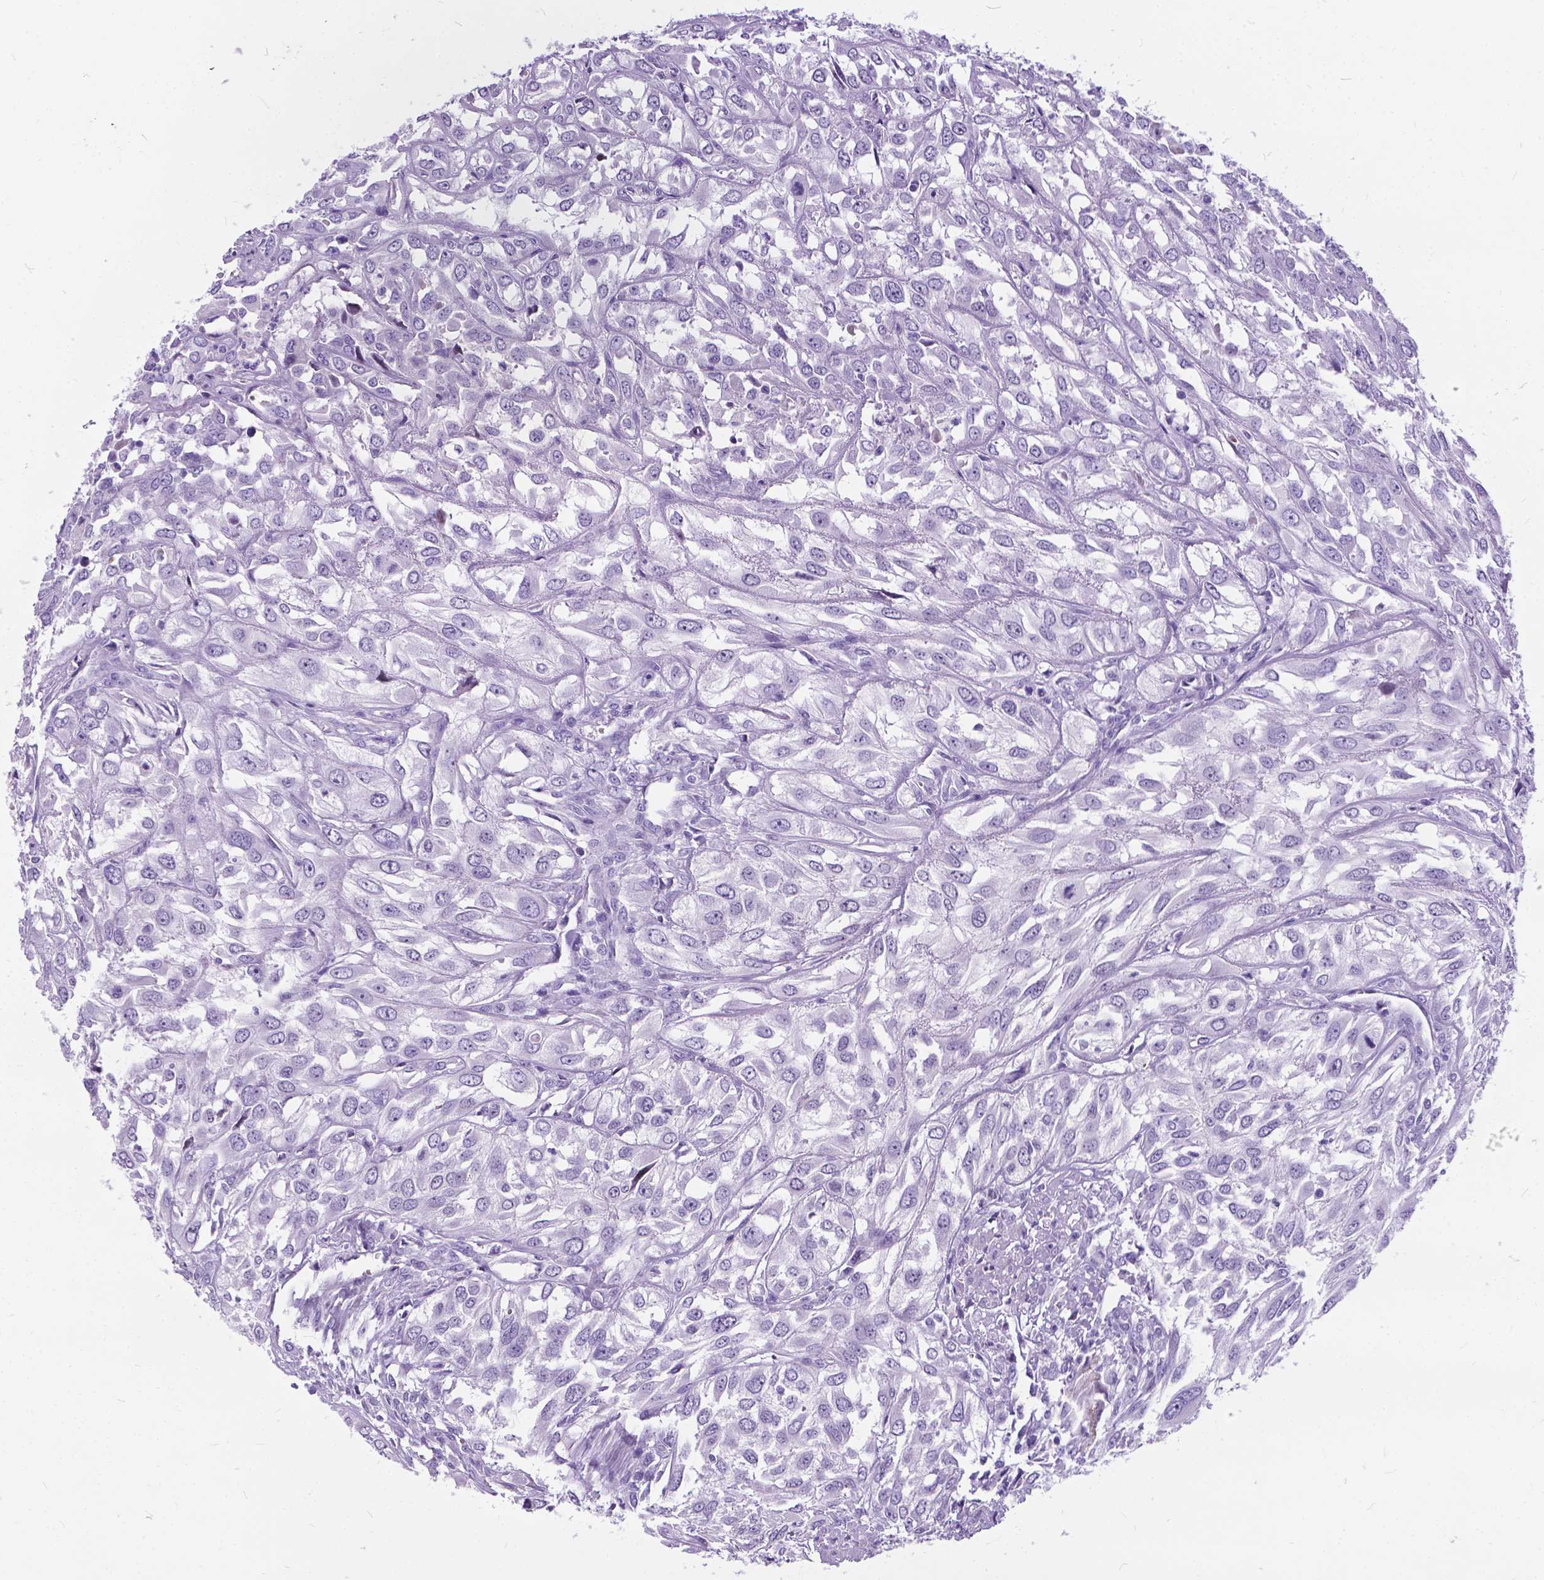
{"staining": {"intensity": "negative", "quantity": "none", "location": "none"}, "tissue": "urothelial cancer", "cell_type": "Tumor cells", "image_type": "cancer", "snomed": [{"axis": "morphology", "description": "Urothelial carcinoma, High grade"}, {"axis": "topography", "description": "Urinary bladder"}], "caption": "Tumor cells are negative for protein expression in human urothelial carcinoma (high-grade).", "gene": "BSND", "patient": {"sex": "male", "age": 67}}